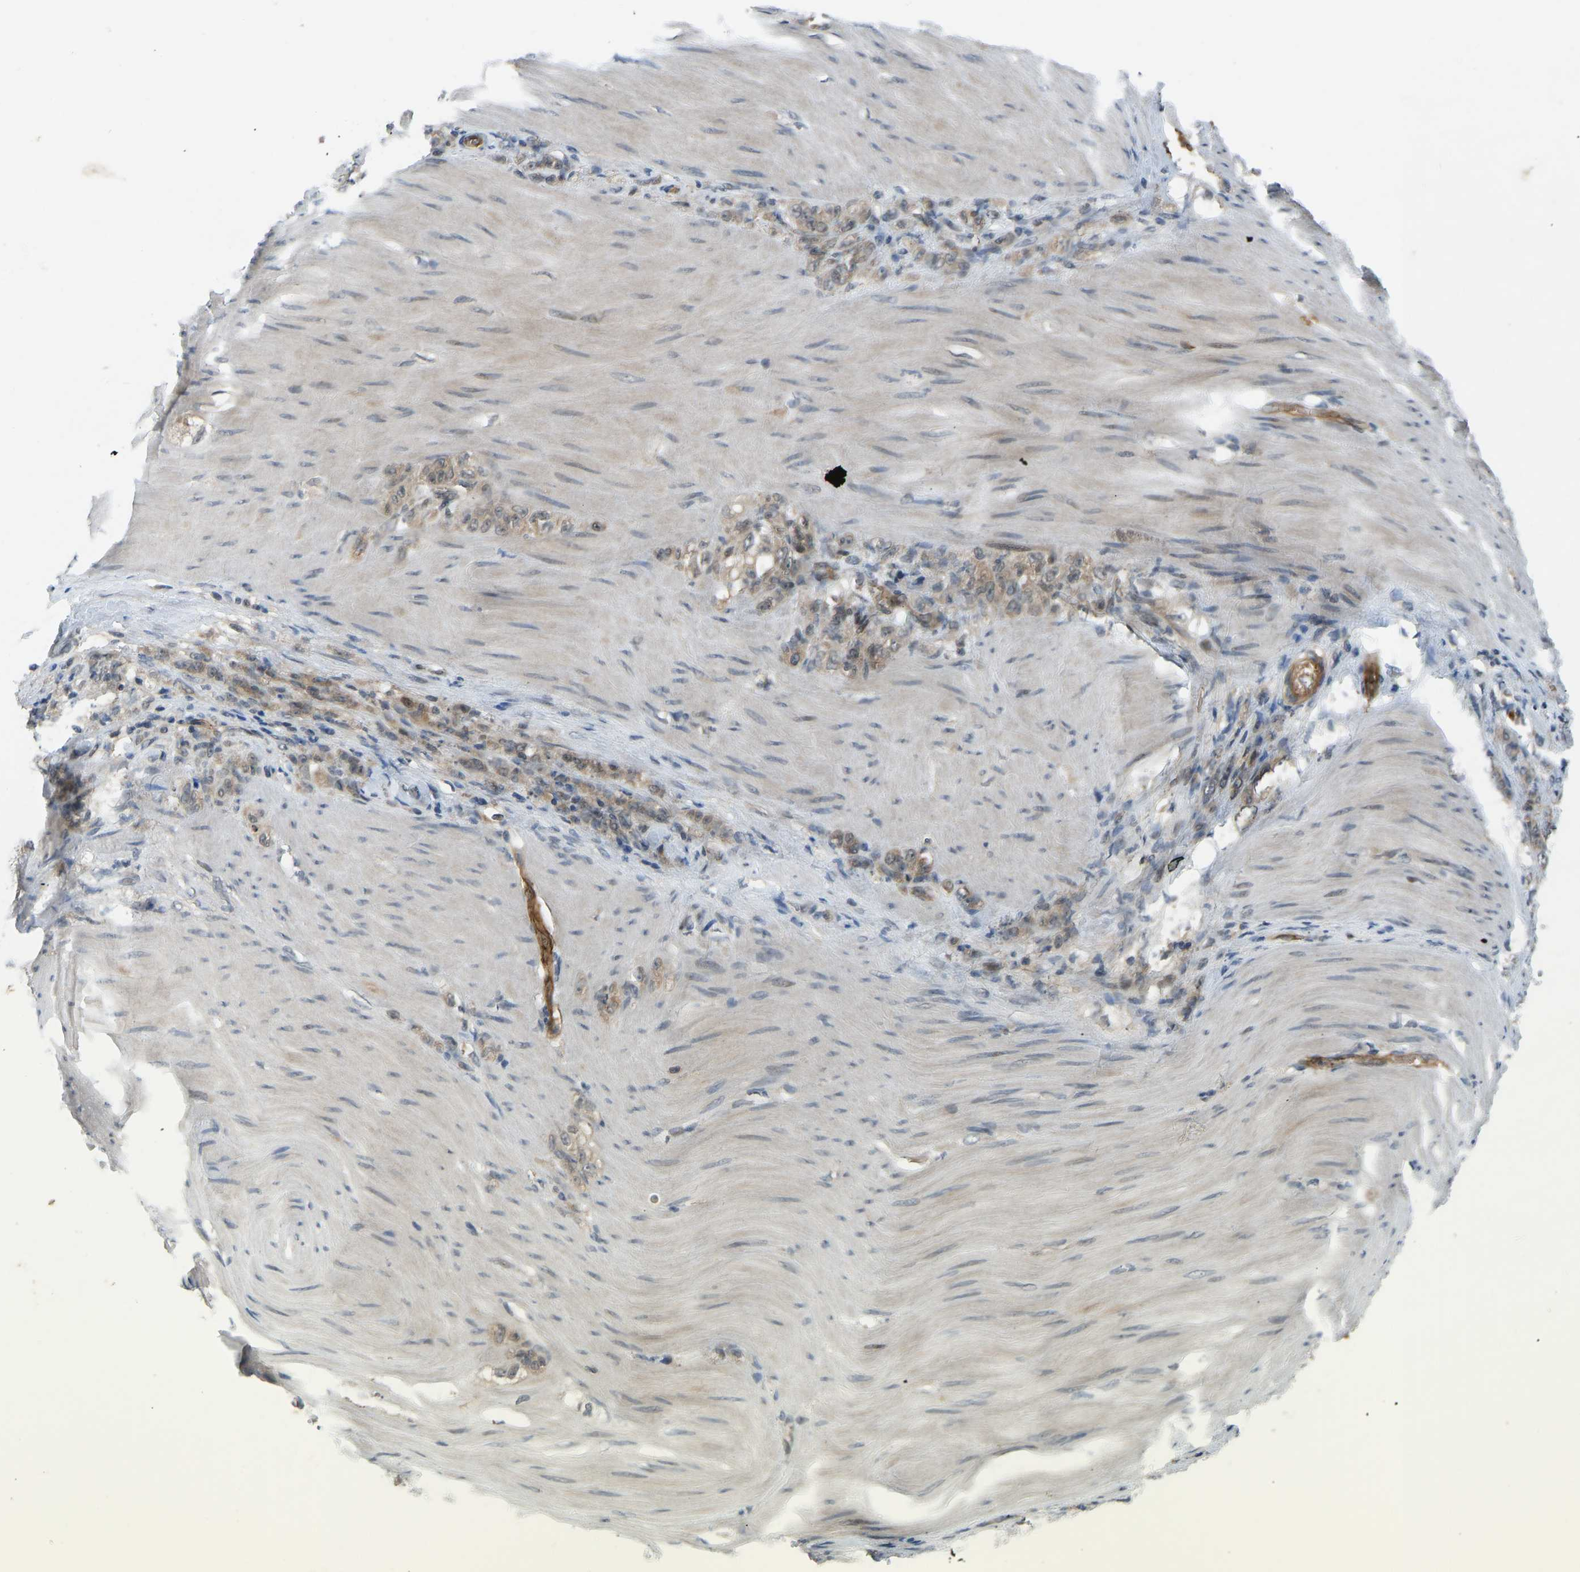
{"staining": {"intensity": "weak", "quantity": ">75%", "location": "cytoplasmic/membranous"}, "tissue": "stomach cancer", "cell_type": "Tumor cells", "image_type": "cancer", "snomed": [{"axis": "morphology", "description": "Normal tissue, NOS"}, {"axis": "morphology", "description": "Adenocarcinoma, NOS"}, {"axis": "topography", "description": "Stomach"}], "caption": "Immunohistochemical staining of stomach adenocarcinoma shows weak cytoplasmic/membranous protein positivity in approximately >75% of tumor cells.", "gene": "CCT8", "patient": {"sex": "male", "age": 82}}